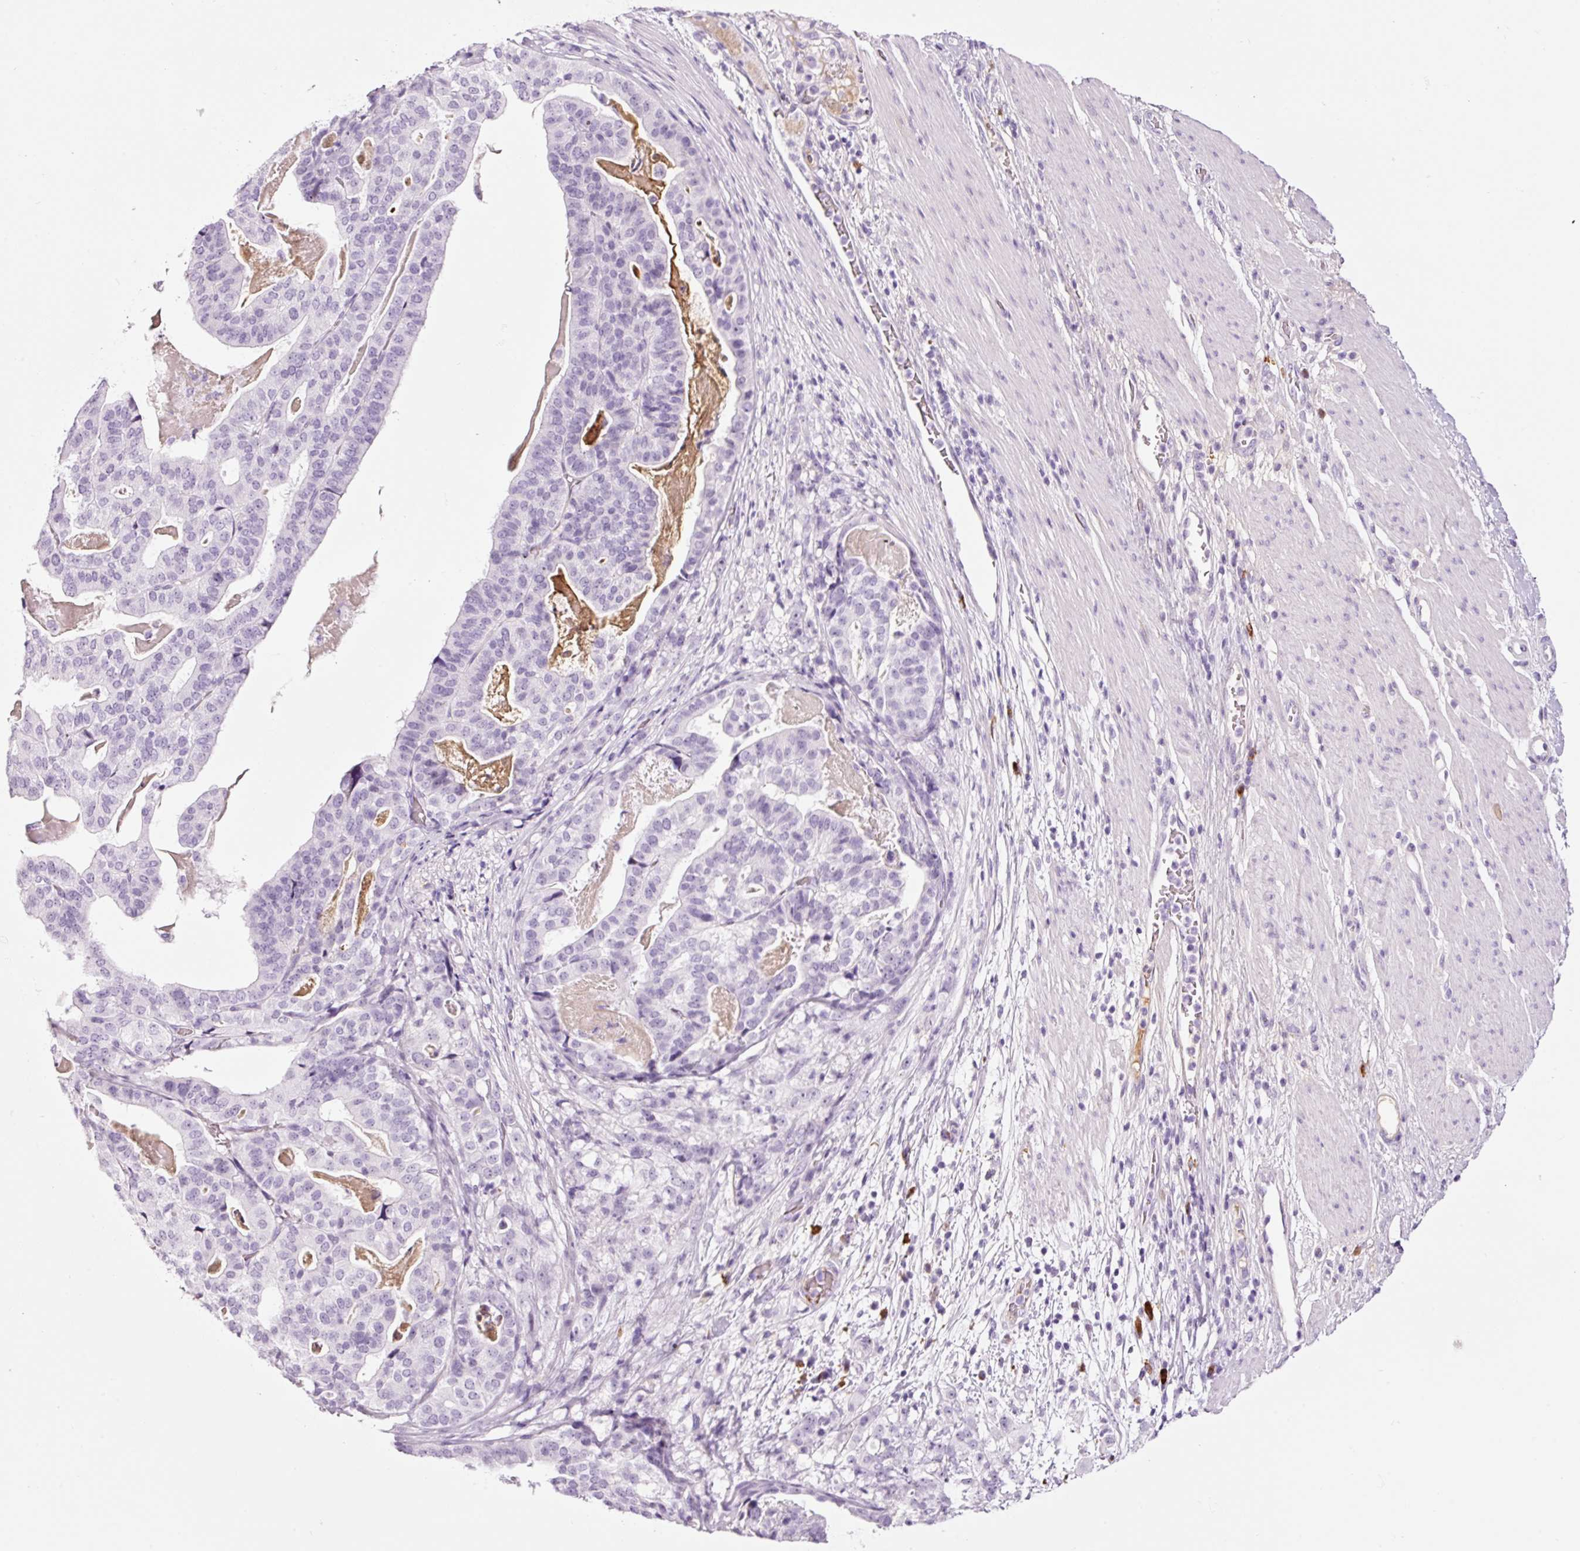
{"staining": {"intensity": "negative", "quantity": "none", "location": "none"}, "tissue": "stomach cancer", "cell_type": "Tumor cells", "image_type": "cancer", "snomed": [{"axis": "morphology", "description": "Adenocarcinoma, NOS"}, {"axis": "topography", "description": "Stomach"}], "caption": "Micrograph shows no protein staining in tumor cells of stomach adenocarcinoma tissue. (DAB IHC, high magnification).", "gene": "KLF1", "patient": {"sex": "male", "age": 48}}